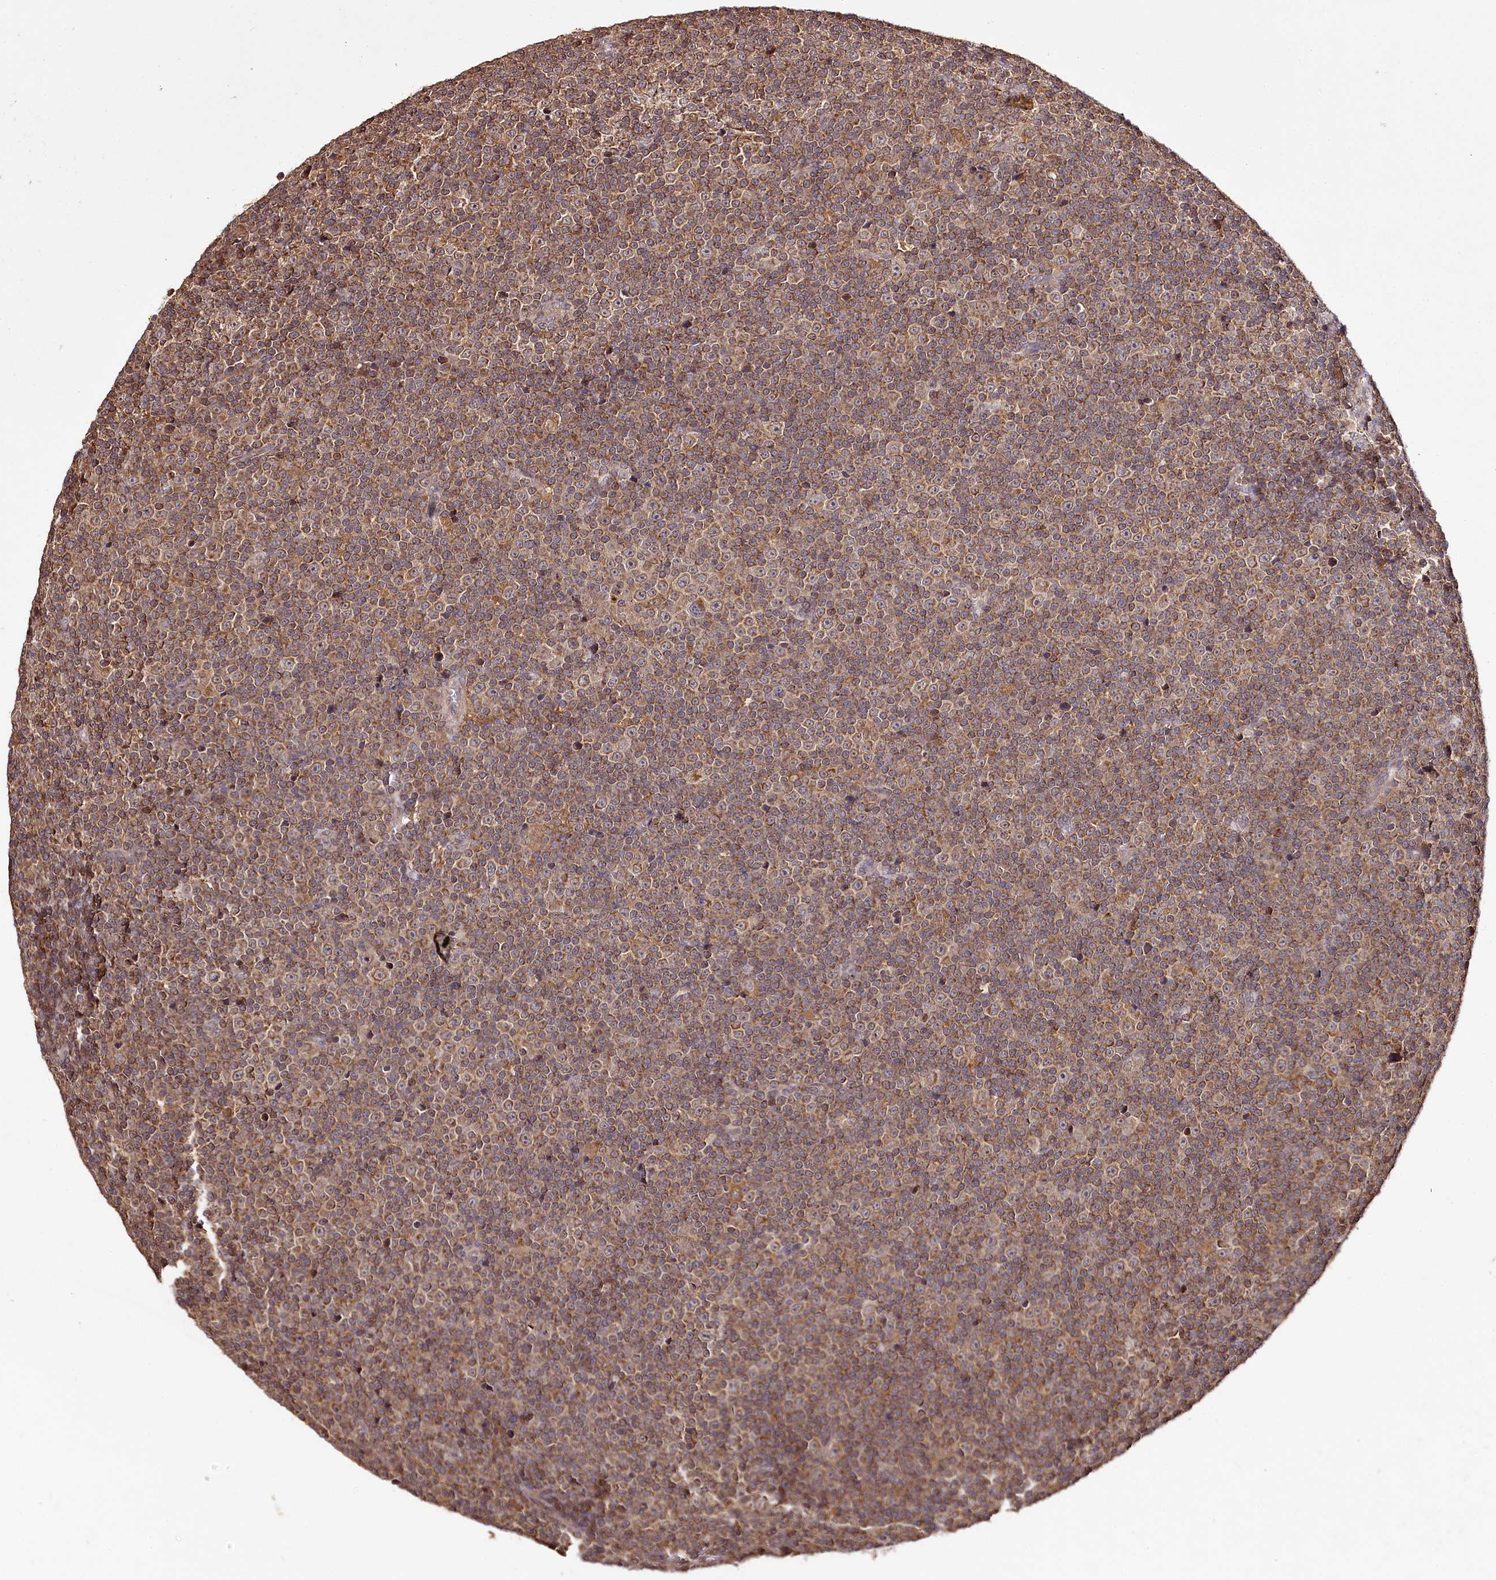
{"staining": {"intensity": "moderate", "quantity": "25%-75%", "location": "cytoplasmic/membranous"}, "tissue": "lymphoma", "cell_type": "Tumor cells", "image_type": "cancer", "snomed": [{"axis": "morphology", "description": "Malignant lymphoma, non-Hodgkin's type, Low grade"}, {"axis": "topography", "description": "Lymph node"}], "caption": "Moderate cytoplasmic/membranous expression is appreciated in about 25%-75% of tumor cells in low-grade malignant lymphoma, non-Hodgkin's type. The staining was performed using DAB to visualize the protein expression in brown, while the nuclei were stained in blue with hematoxylin (Magnification: 20x).", "gene": "TTC12", "patient": {"sex": "female", "age": 67}}